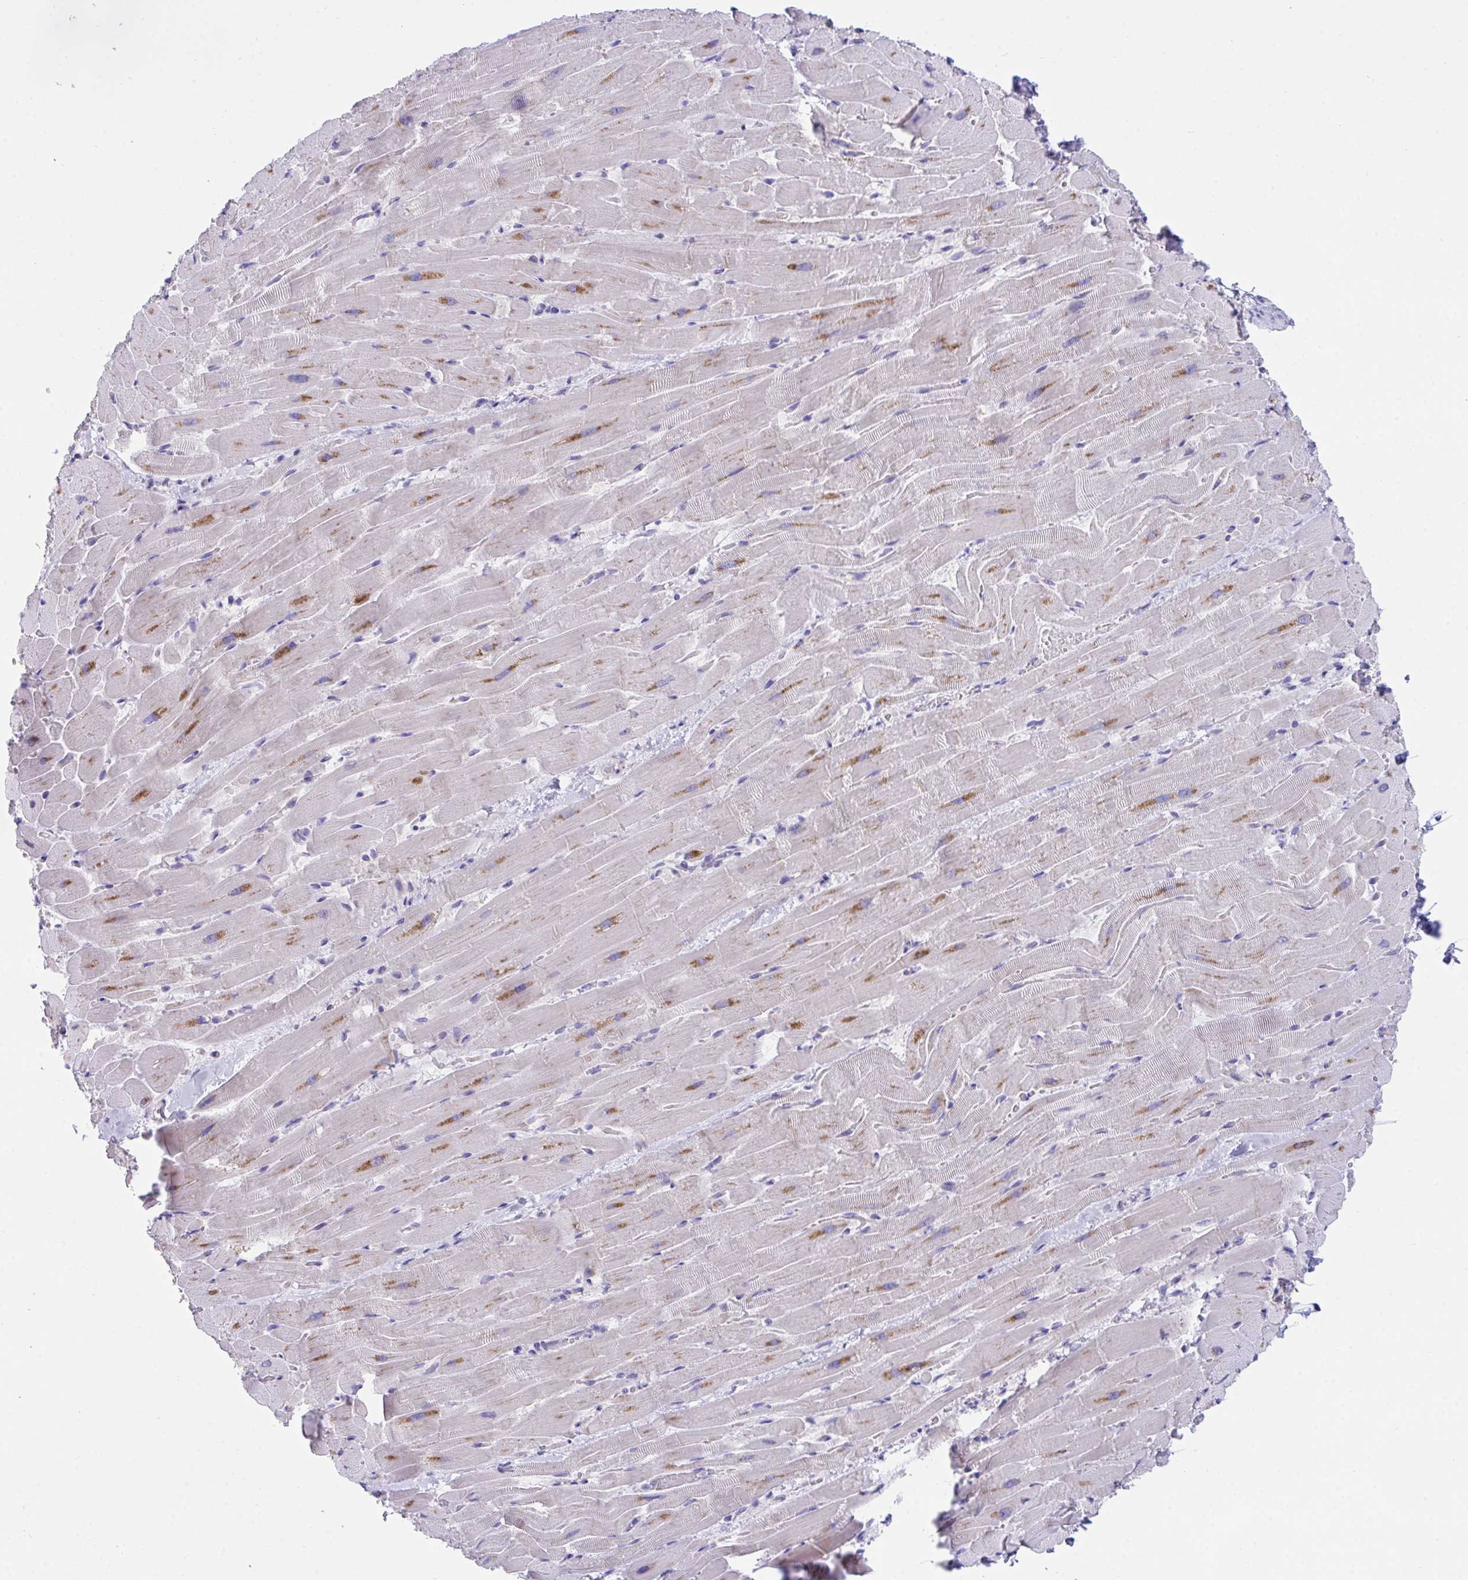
{"staining": {"intensity": "moderate", "quantity": "25%-75%", "location": "cytoplasmic/membranous"}, "tissue": "heart muscle", "cell_type": "Cardiomyocytes", "image_type": "normal", "snomed": [{"axis": "morphology", "description": "Normal tissue, NOS"}, {"axis": "topography", "description": "Heart"}], "caption": "This is a photomicrograph of immunohistochemistry staining of benign heart muscle, which shows moderate staining in the cytoplasmic/membranous of cardiomyocytes.", "gene": "TMEM106B", "patient": {"sex": "male", "age": 37}}